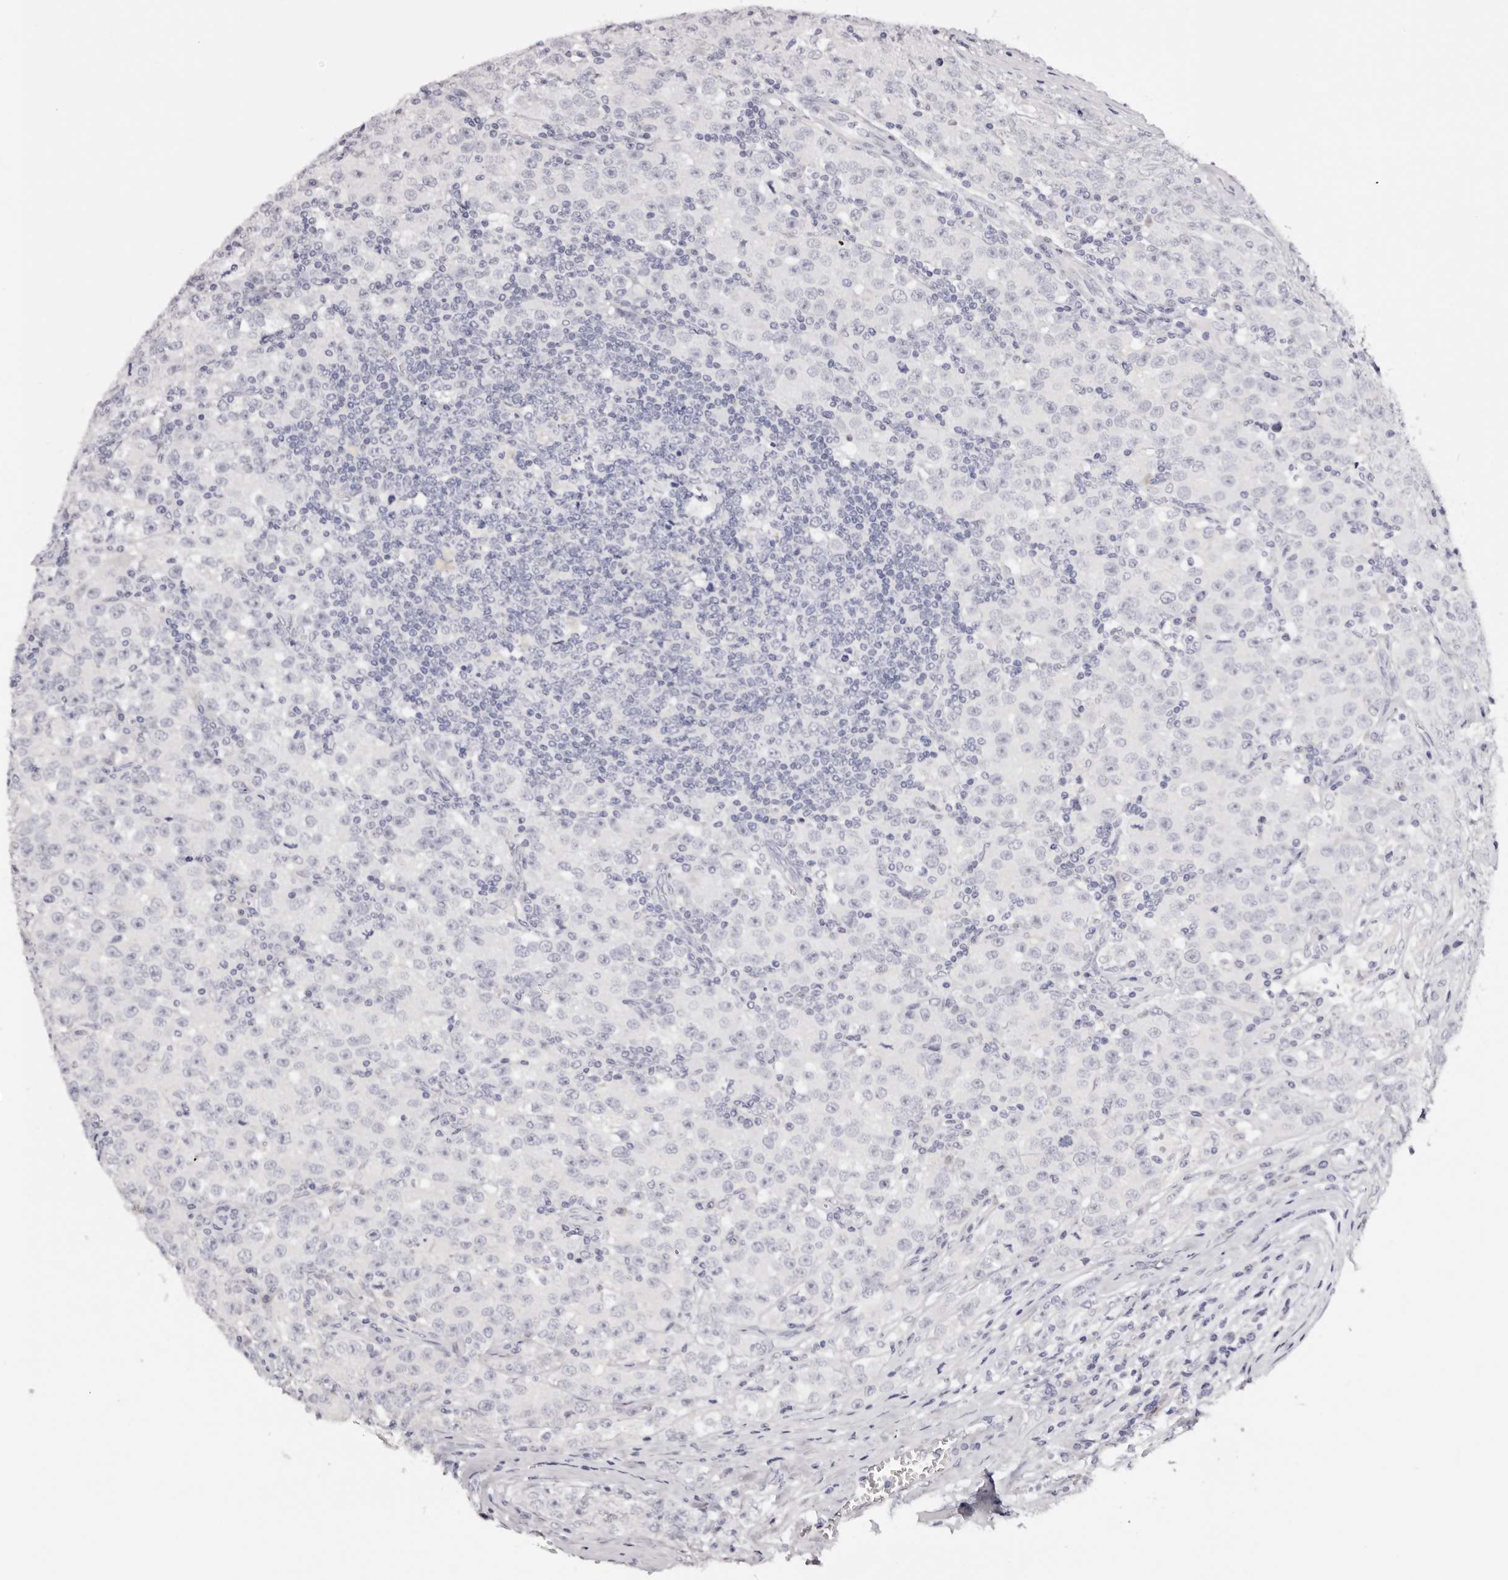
{"staining": {"intensity": "negative", "quantity": "none", "location": "none"}, "tissue": "testis cancer", "cell_type": "Tumor cells", "image_type": "cancer", "snomed": [{"axis": "morphology", "description": "Seminoma, NOS"}, {"axis": "morphology", "description": "Carcinoma, Embryonal, NOS"}, {"axis": "topography", "description": "Testis"}], "caption": "This is a micrograph of immunohistochemistry staining of seminoma (testis), which shows no positivity in tumor cells.", "gene": "ROM1", "patient": {"sex": "male", "age": 43}}